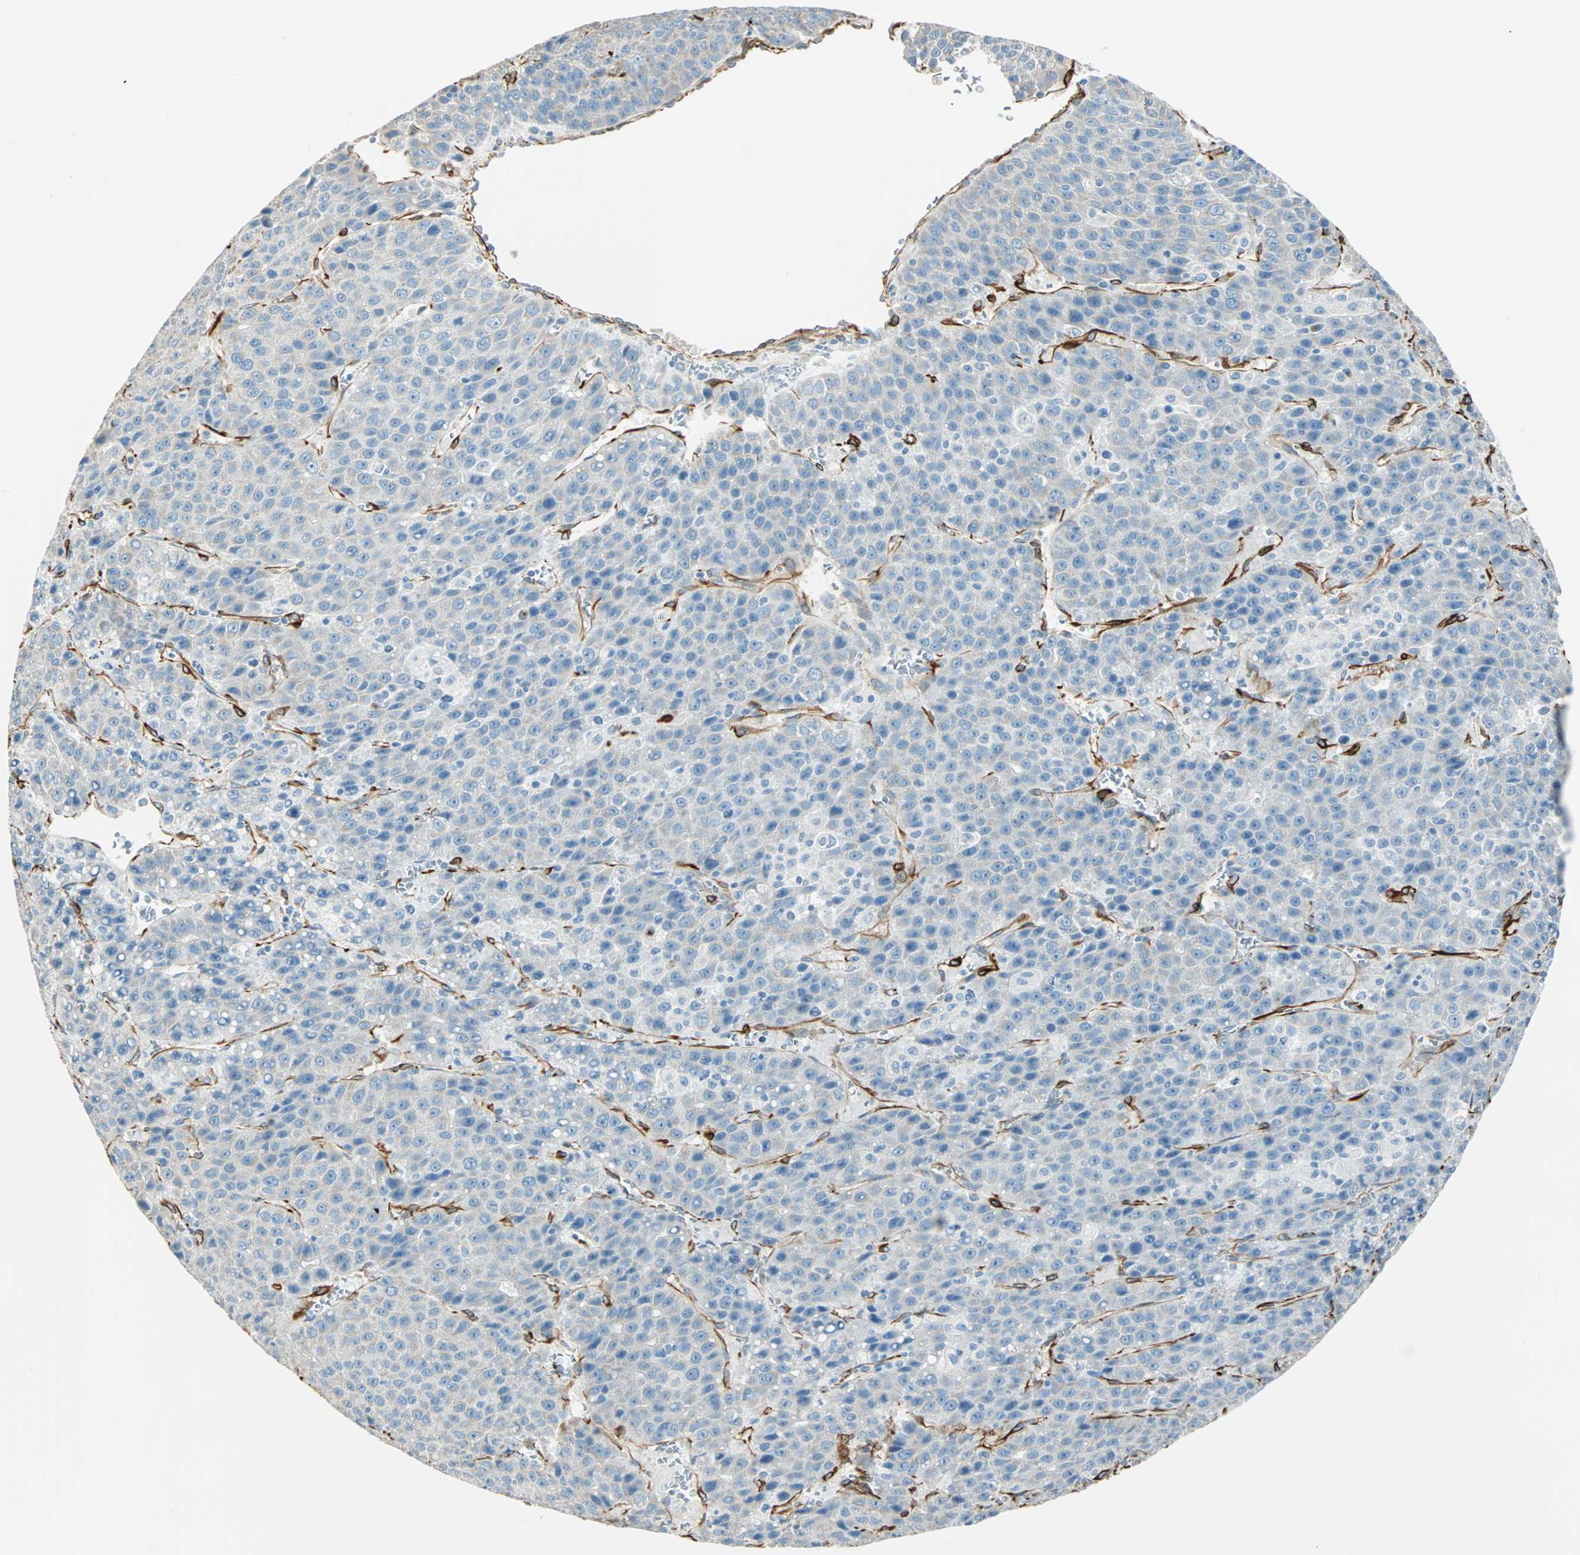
{"staining": {"intensity": "negative", "quantity": "none", "location": "none"}, "tissue": "liver cancer", "cell_type": "Tumor cells", "image_type": "cancer", "snomed": [{"axis": "morphology", "description": "Carcinoma, Hepatocellular, NOS"}, {"axis": "topography", "description": "Liver"}], "caption": "IHC image of hepatocellular carcinoma (liver) stained for a protein (brown), which shows no staining in tumor cells.", "gene": "NES", "patient": {"sex": "female", "age": 53}}